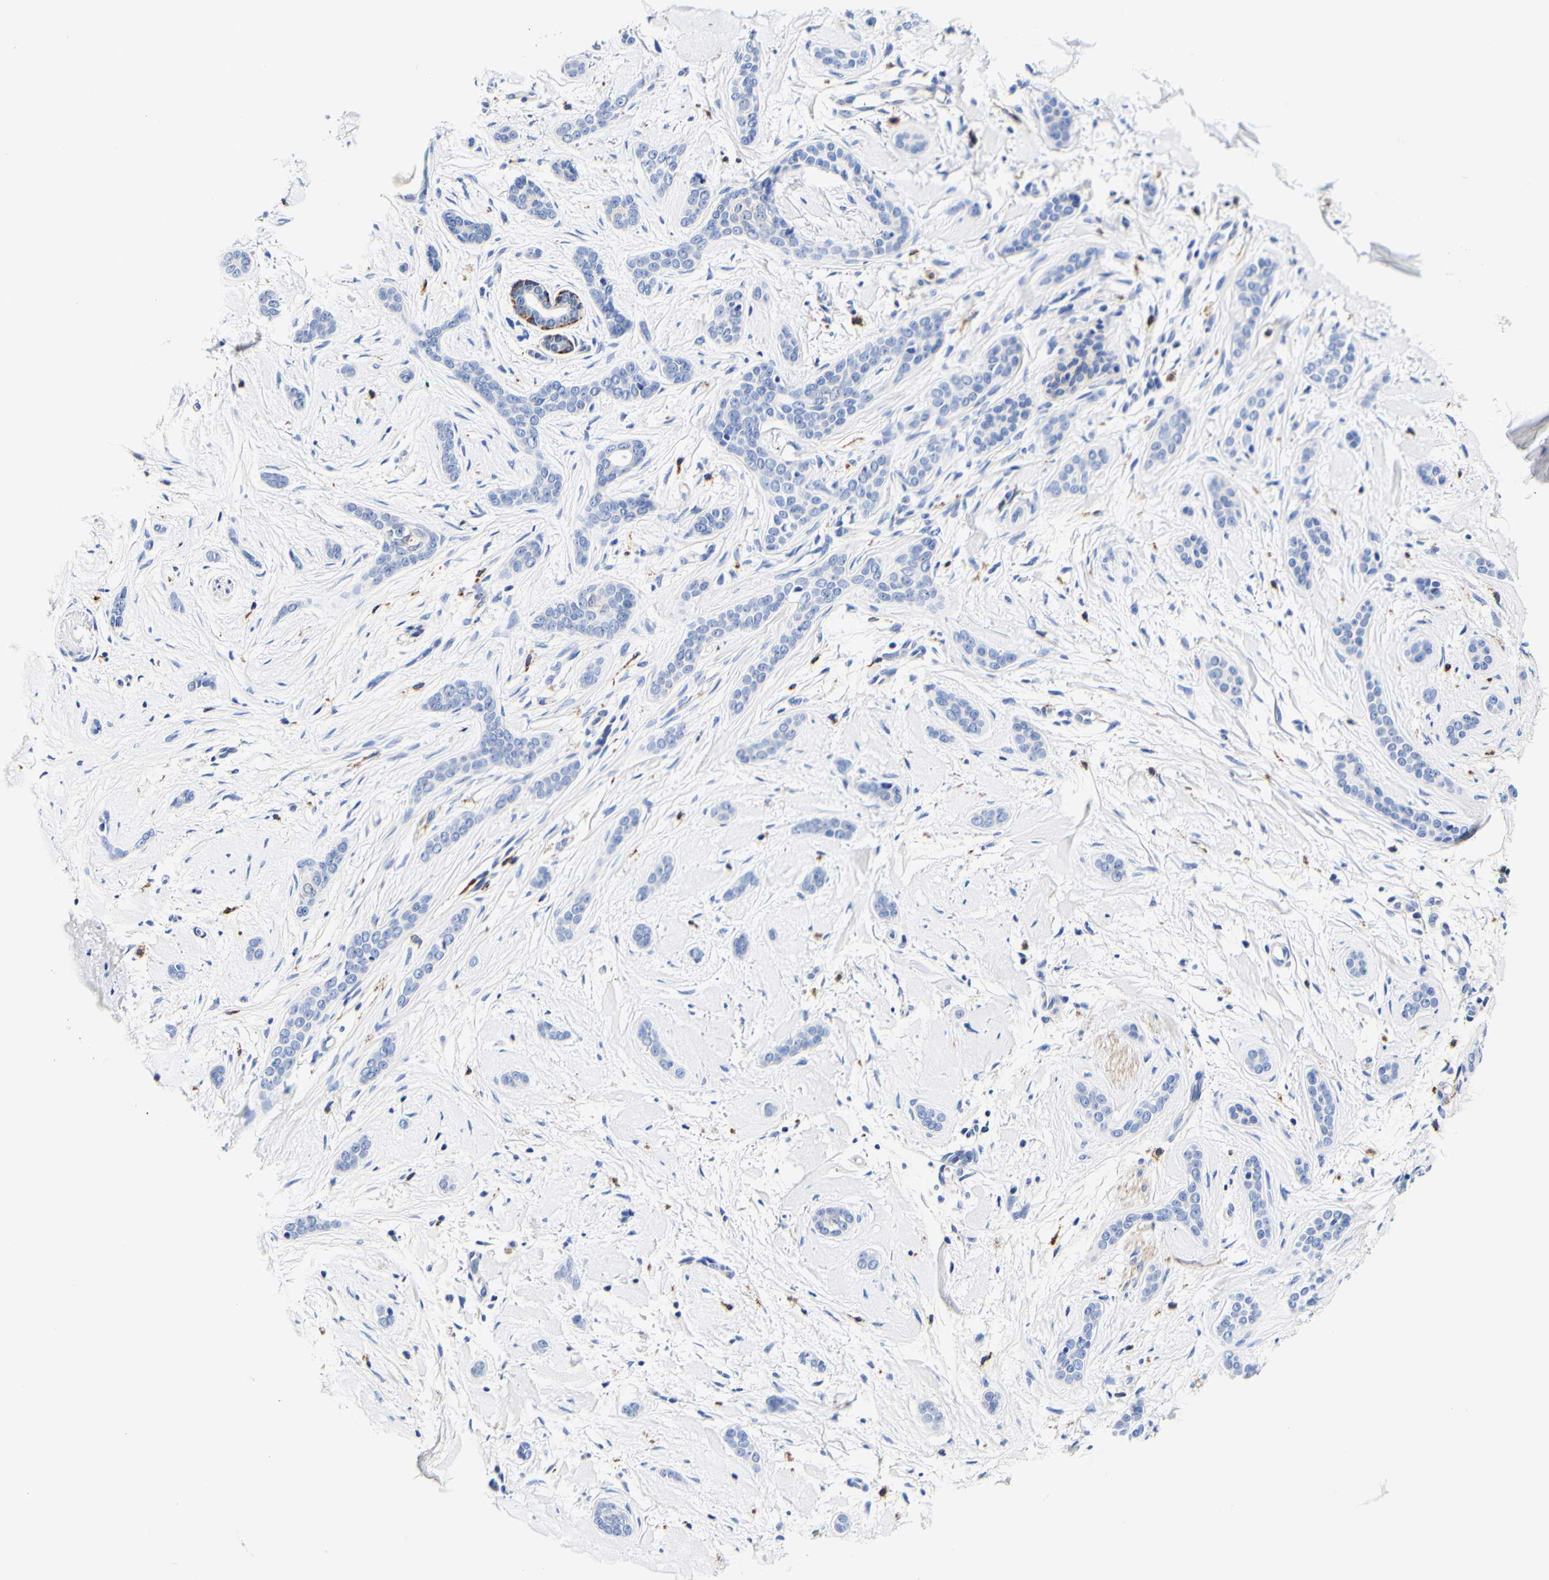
{"staining": {"intensity": "negative", "quantity": "none", "location": "none"}, "tissue": "skin cancer", "cell_type": "Tumor cells", "image_type": "cancer", "snomed": [{"axis": "morphology", "description": "Basal cell carcinoma"}, {"axis": "morphology", "description": "Adnexal tumor, benign"}, {"axis": "topography", "description": "Skin"}], "caption": "Immunohistochemistry photomicrograph of skin cancer stained for a protein (brown), which displays no staining in tumor cells.", "gene": "CAMK4", "patient": {"sex": "female", "age": 42}}